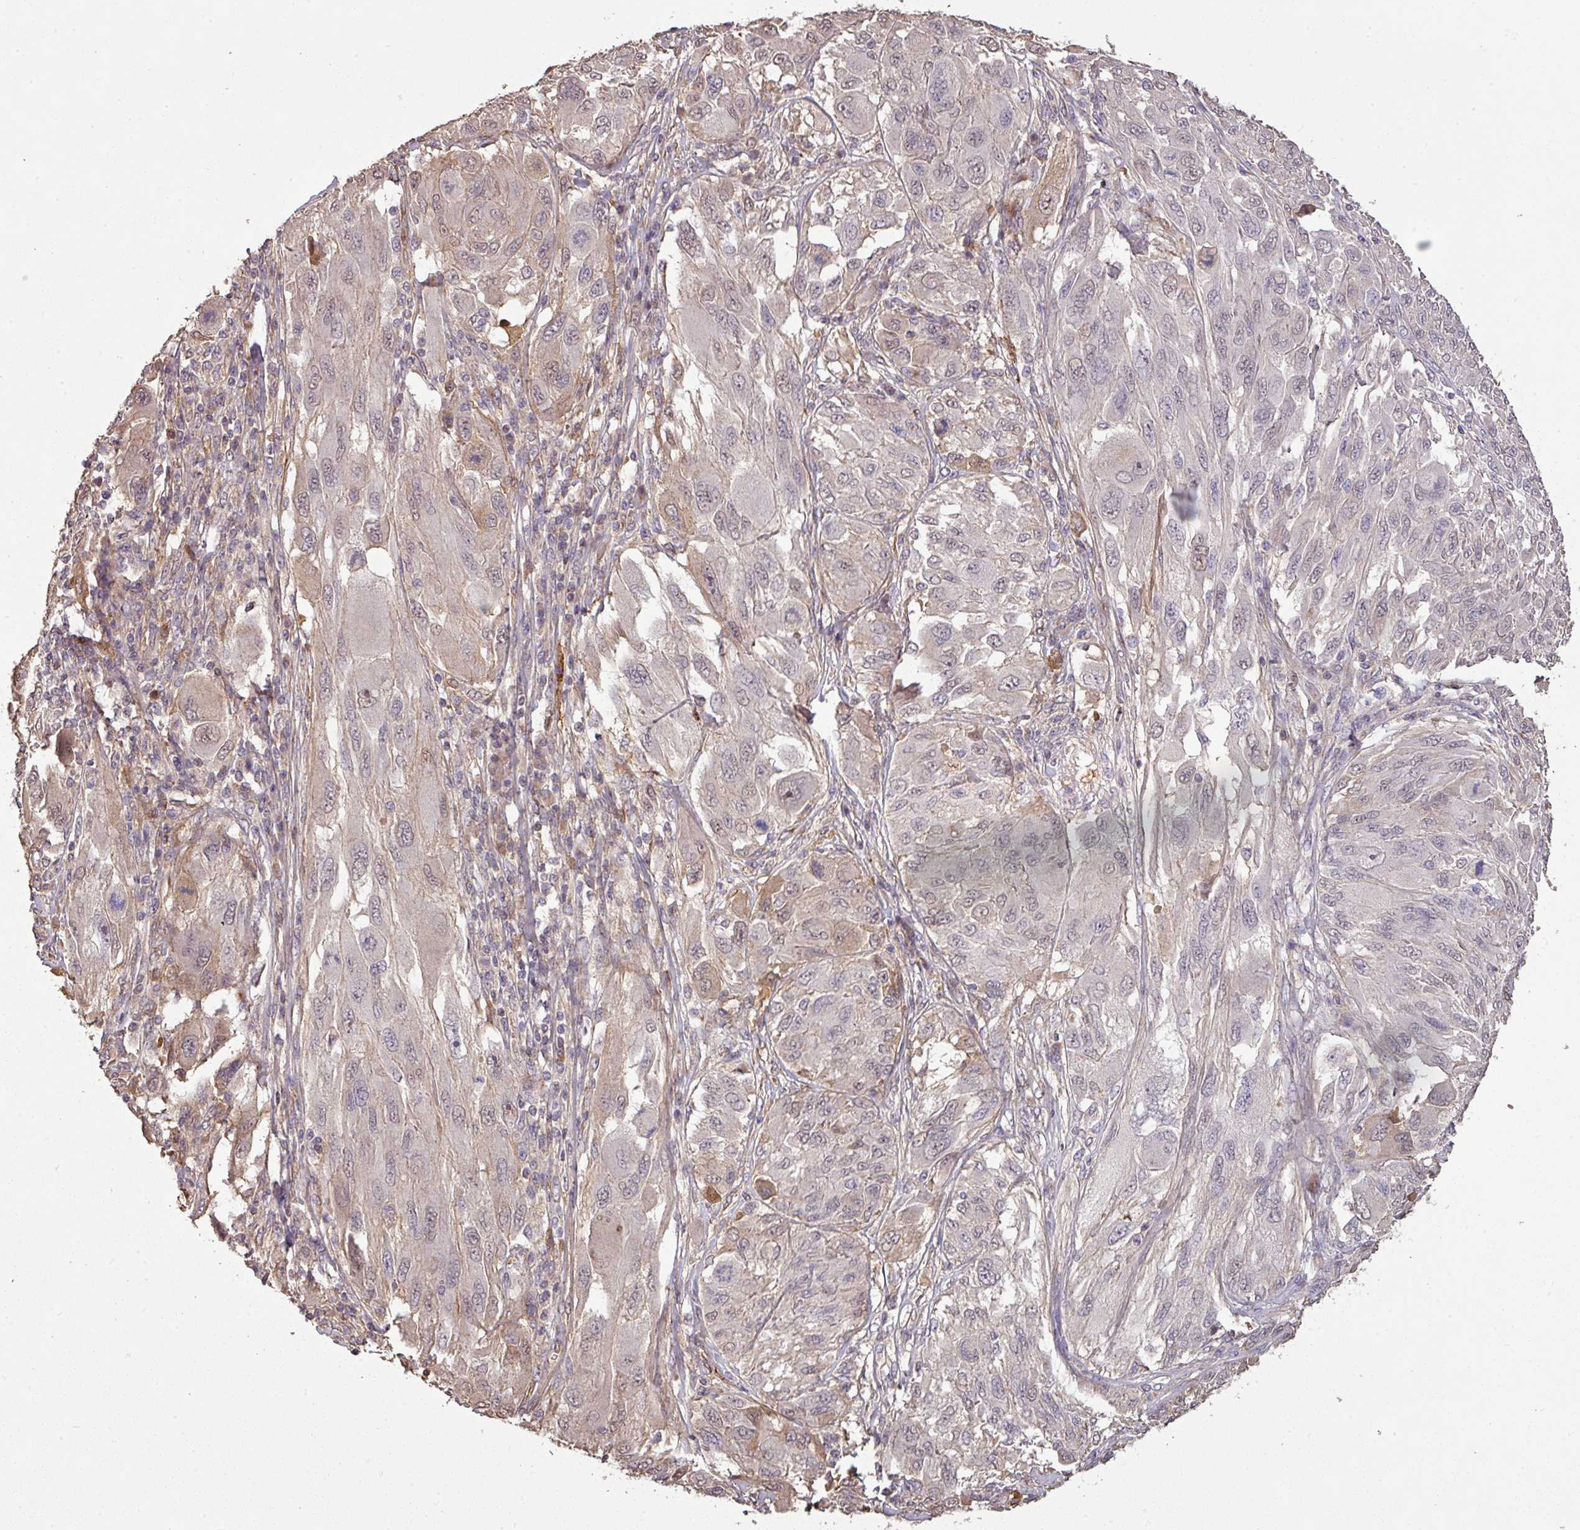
{"staining": {"intensity": "negative", "quantity": "none", "location": "none"}, "tissue": "melanoma", "cell_type": "Tumor cells", "image_type": "cancer", "snomed": [{"axis": "morphology", "description": "Malignant melanoma, NOS"}, {"axis": "topography", "description": "Skin"}], "caption": "Tumor cells are negative for brown protein staining in melanoma. (DAB (3,3'-diaminobenzidine) immunohistochemistry, high magnification).", "gene": "ISLR", "patient": {"sex": "female", "age": 91}}